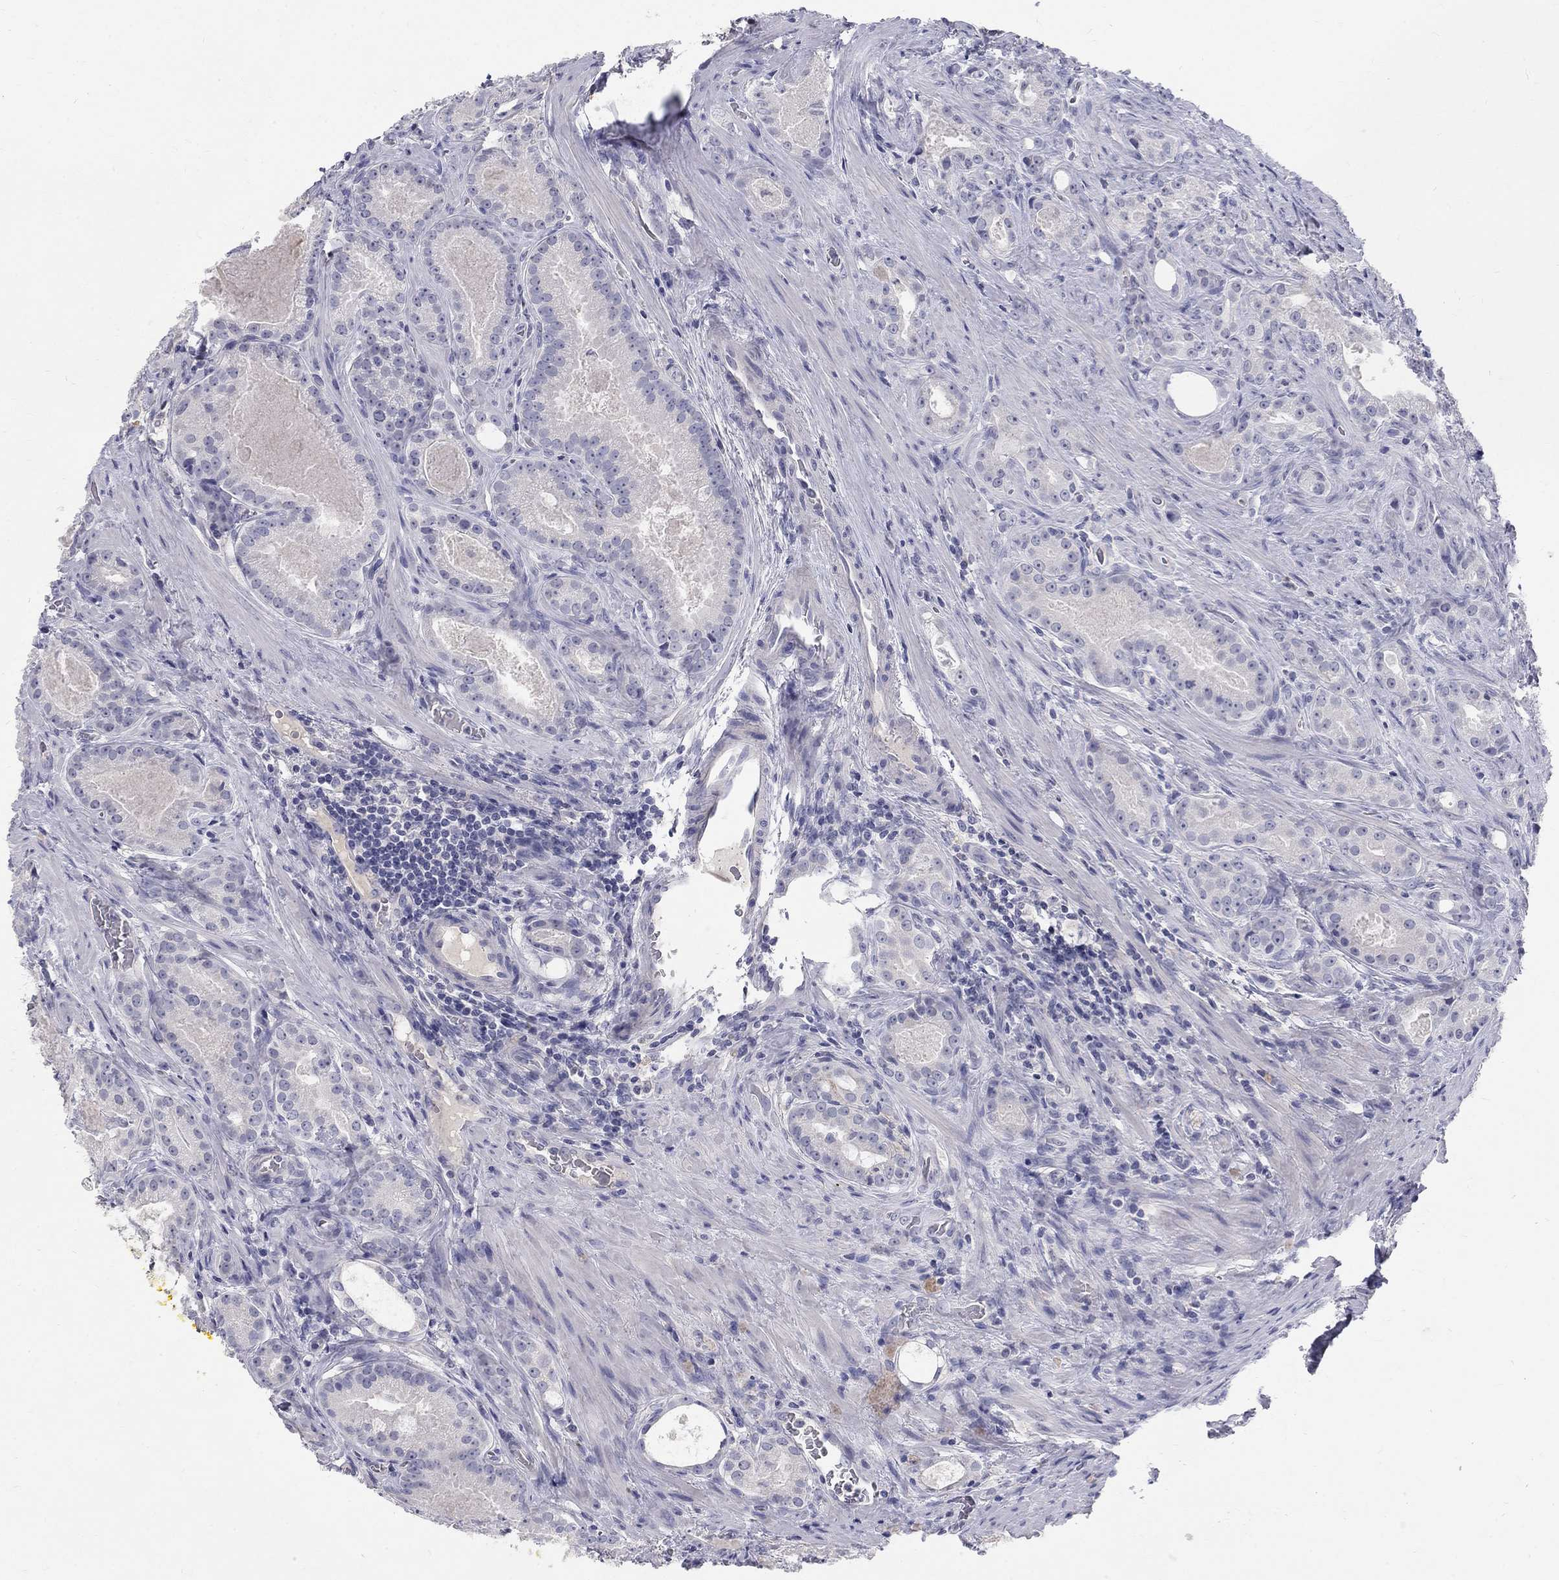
{"staining": {"intensity": "negative", "quantity": "none", "location": "none"}, "tissue": "prostate cancer", "cell_type": "Tumor cells", "image_type": "cancer", "snomed": [{"axis": "morphology", "description": "Adenocarcinoma, NOS"}, {"axis": "topography", "description": "Prostate"}], "caption": "Photomicrograph shows no significant protein staining in tumor cells of adenocarcinoma (prostate). The staining was performed using DAB (3,3'-diaminobenzidine) to visualize the protein expression in brown, while the nuclei were stained in blue with hematoxylin (Magnification: 20x).", "gene": "PTH1R", "patient": {"sex": "male", "age": 61}}